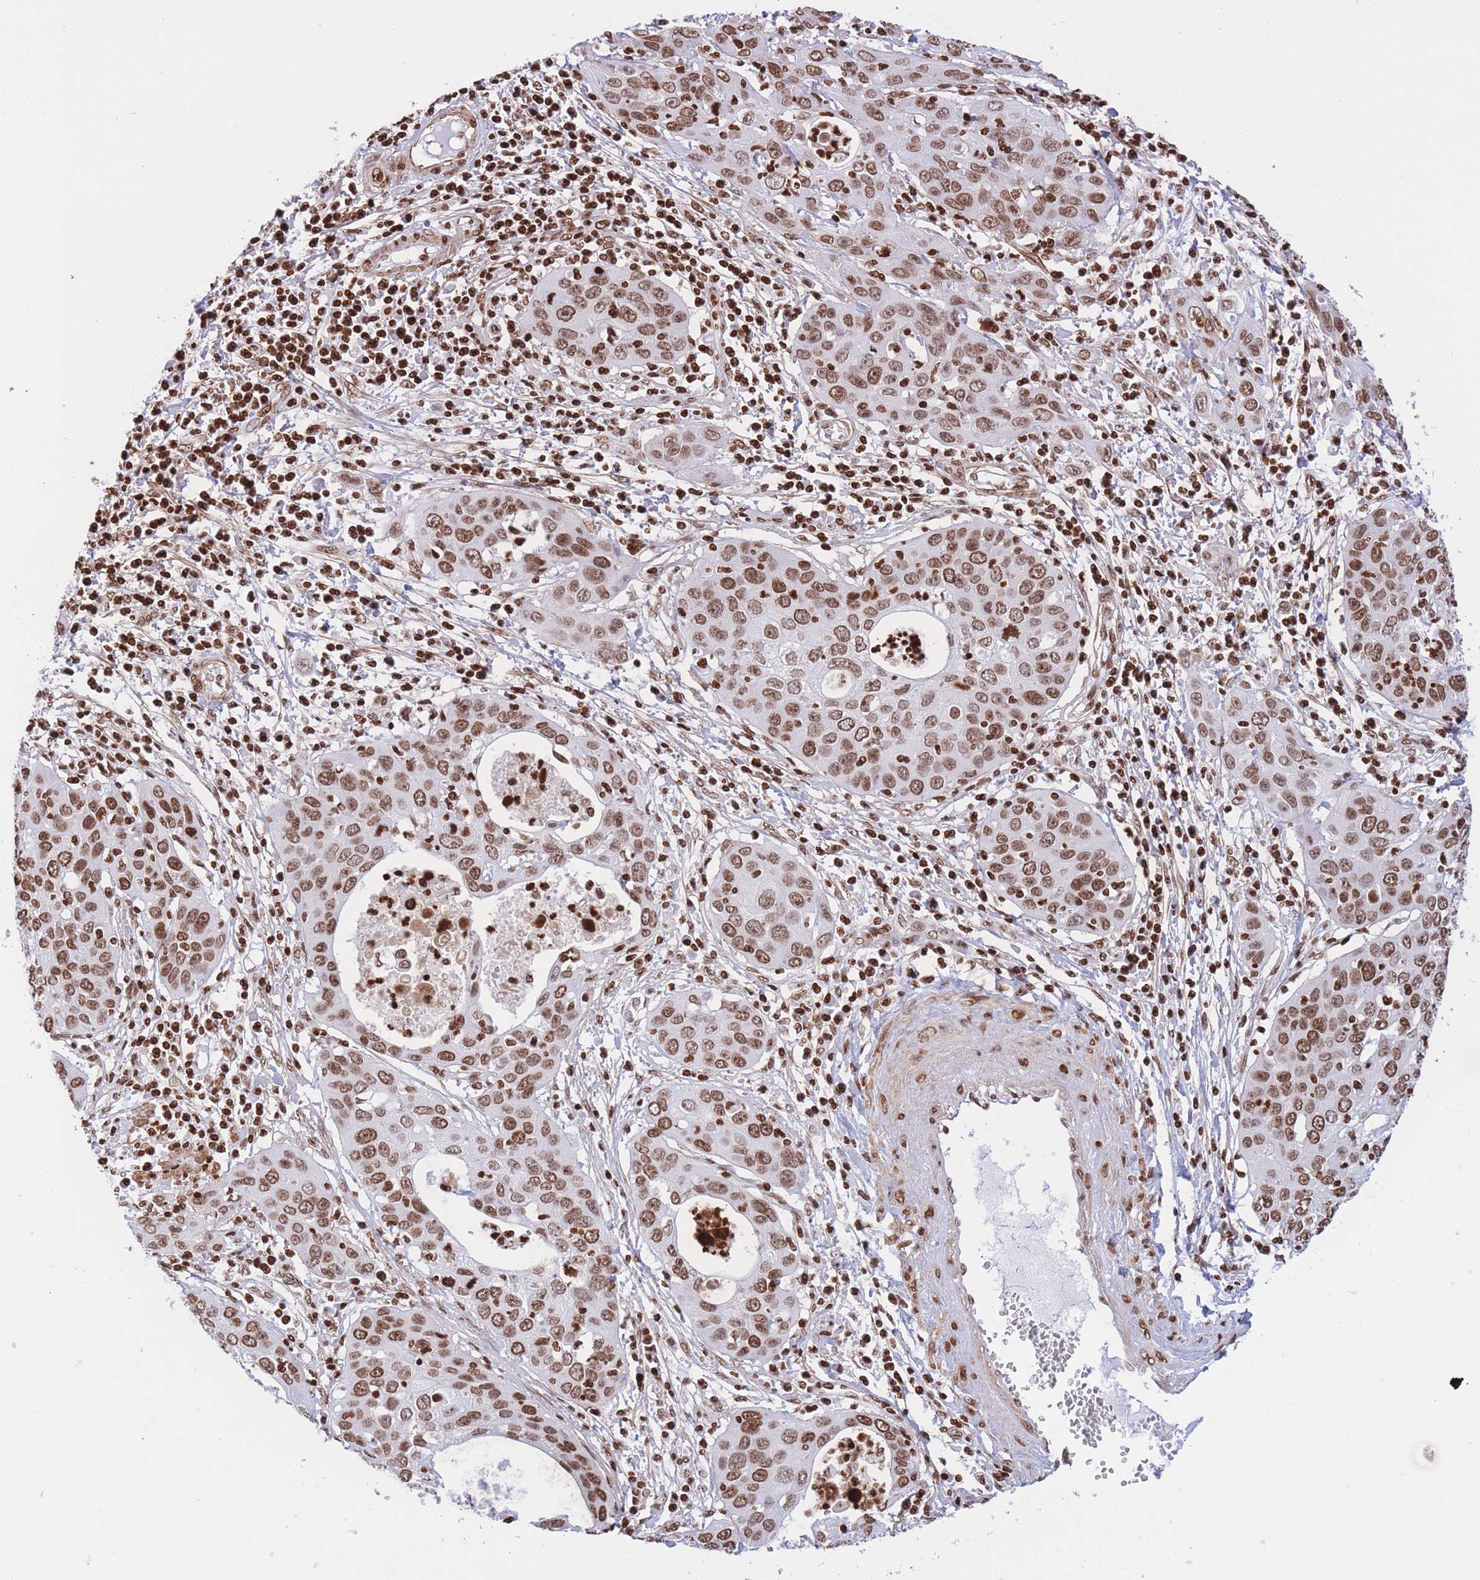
{"staining": {"intensity": "moderate", "quantity": ">75%", "location": "nuclear"}, "tissue": "cervical cancer", "cell_type": "Tumor cells", "image_type": "cancer", "snomed": [{"axis": "morphology", "description": "Squamous cell carcinoma, NOS"}, {"axis": "topography", "description": "Cervix"}], "caption": "Squamous cell carcinoma (cervical) stained with a brown dye reveals moderate nuclear positive expression in approximately >75% of tumor cells.", "gene": "H2BC11", "patient": {"sex": "female", "age": 36}}